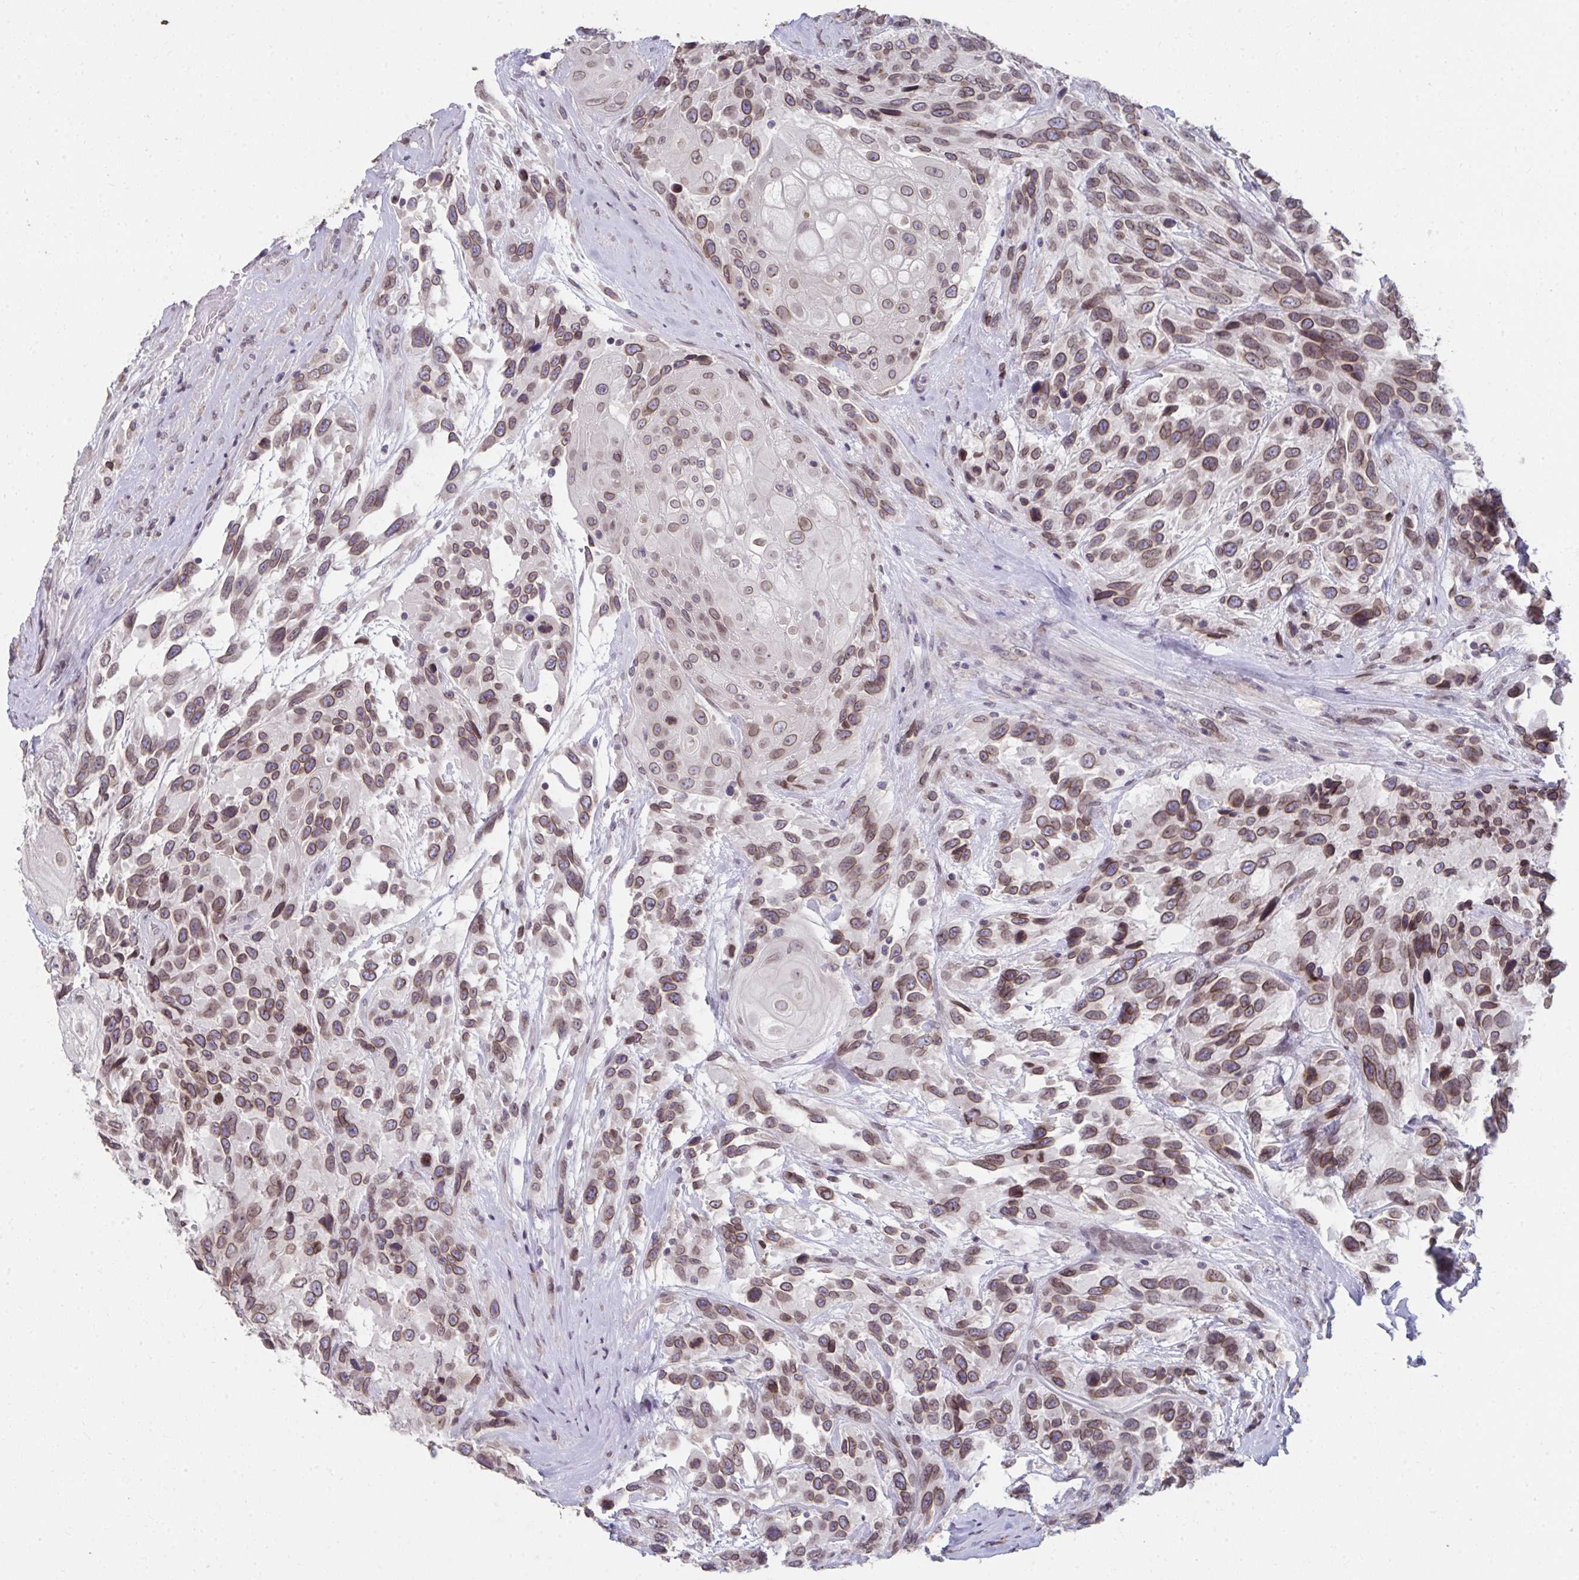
{"staining": {"intensity": "moderate", "quantity": ">75%", "location": "cytoplasmic/membranous,nuclear"}, "tissue": "urothelial cancer", "cell_type": "Tumor cells", "image_type": "cancer", "snomed": [{"axis": "morphology", "description": "Urothelial carcinoma, High grade"}, {"axis": "topography", "description": "Urinary bladder"}], "caption": "Immunohistochemistry image of neoplastic tissue: urothelial carcinoma (high-grade) stained using immunohistochemistry (IHC) displays medium levels of moderate protein expression localized specifically in the cytoplasmic/membranous and nuclear of tumor cells, appearing as a cytoplasmic/membranous and nuclear brown color.", "gene": "NUP133", "patient": {"sex": "female", "age": 70}}